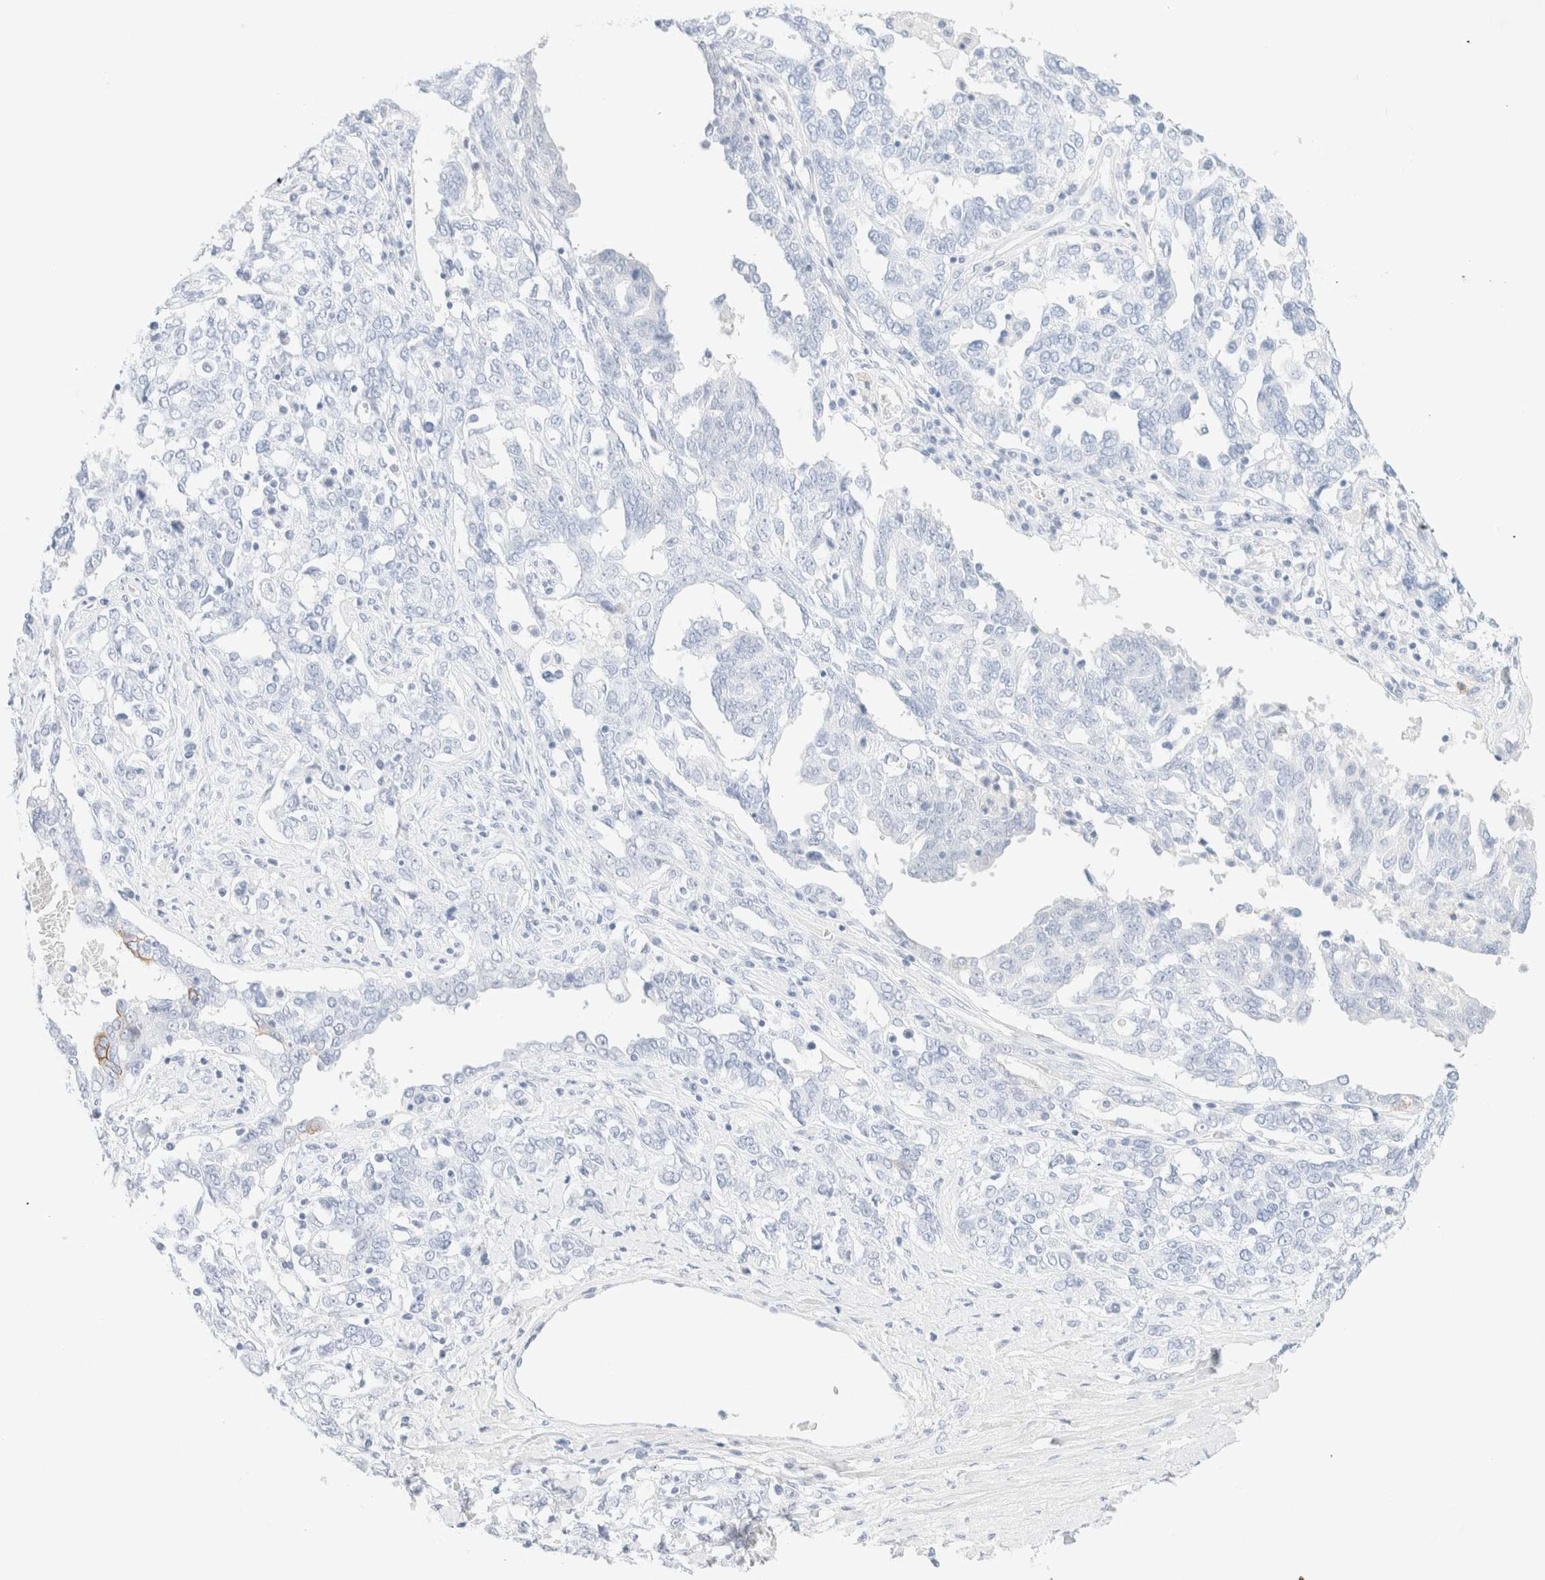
{"staining": {"intensity": "negative", "quantity": "none", "location": "none"}, "tissue": "ovarian cancer", "cell_type": "Tumor cells", "image_type": "cancer", "snomed": [{"axis": "morphology", "description": "Carcinoma, endometroid"}, {"axis": "topography", "description": "Ovary"}], "caption": "Endometroid carcinoma (ovarian) stained for a protein using immunohistochemistry exhibits no expression tumor cells.", "gene": "KRT15", "patient": {"sex": "female", "age": 62}}